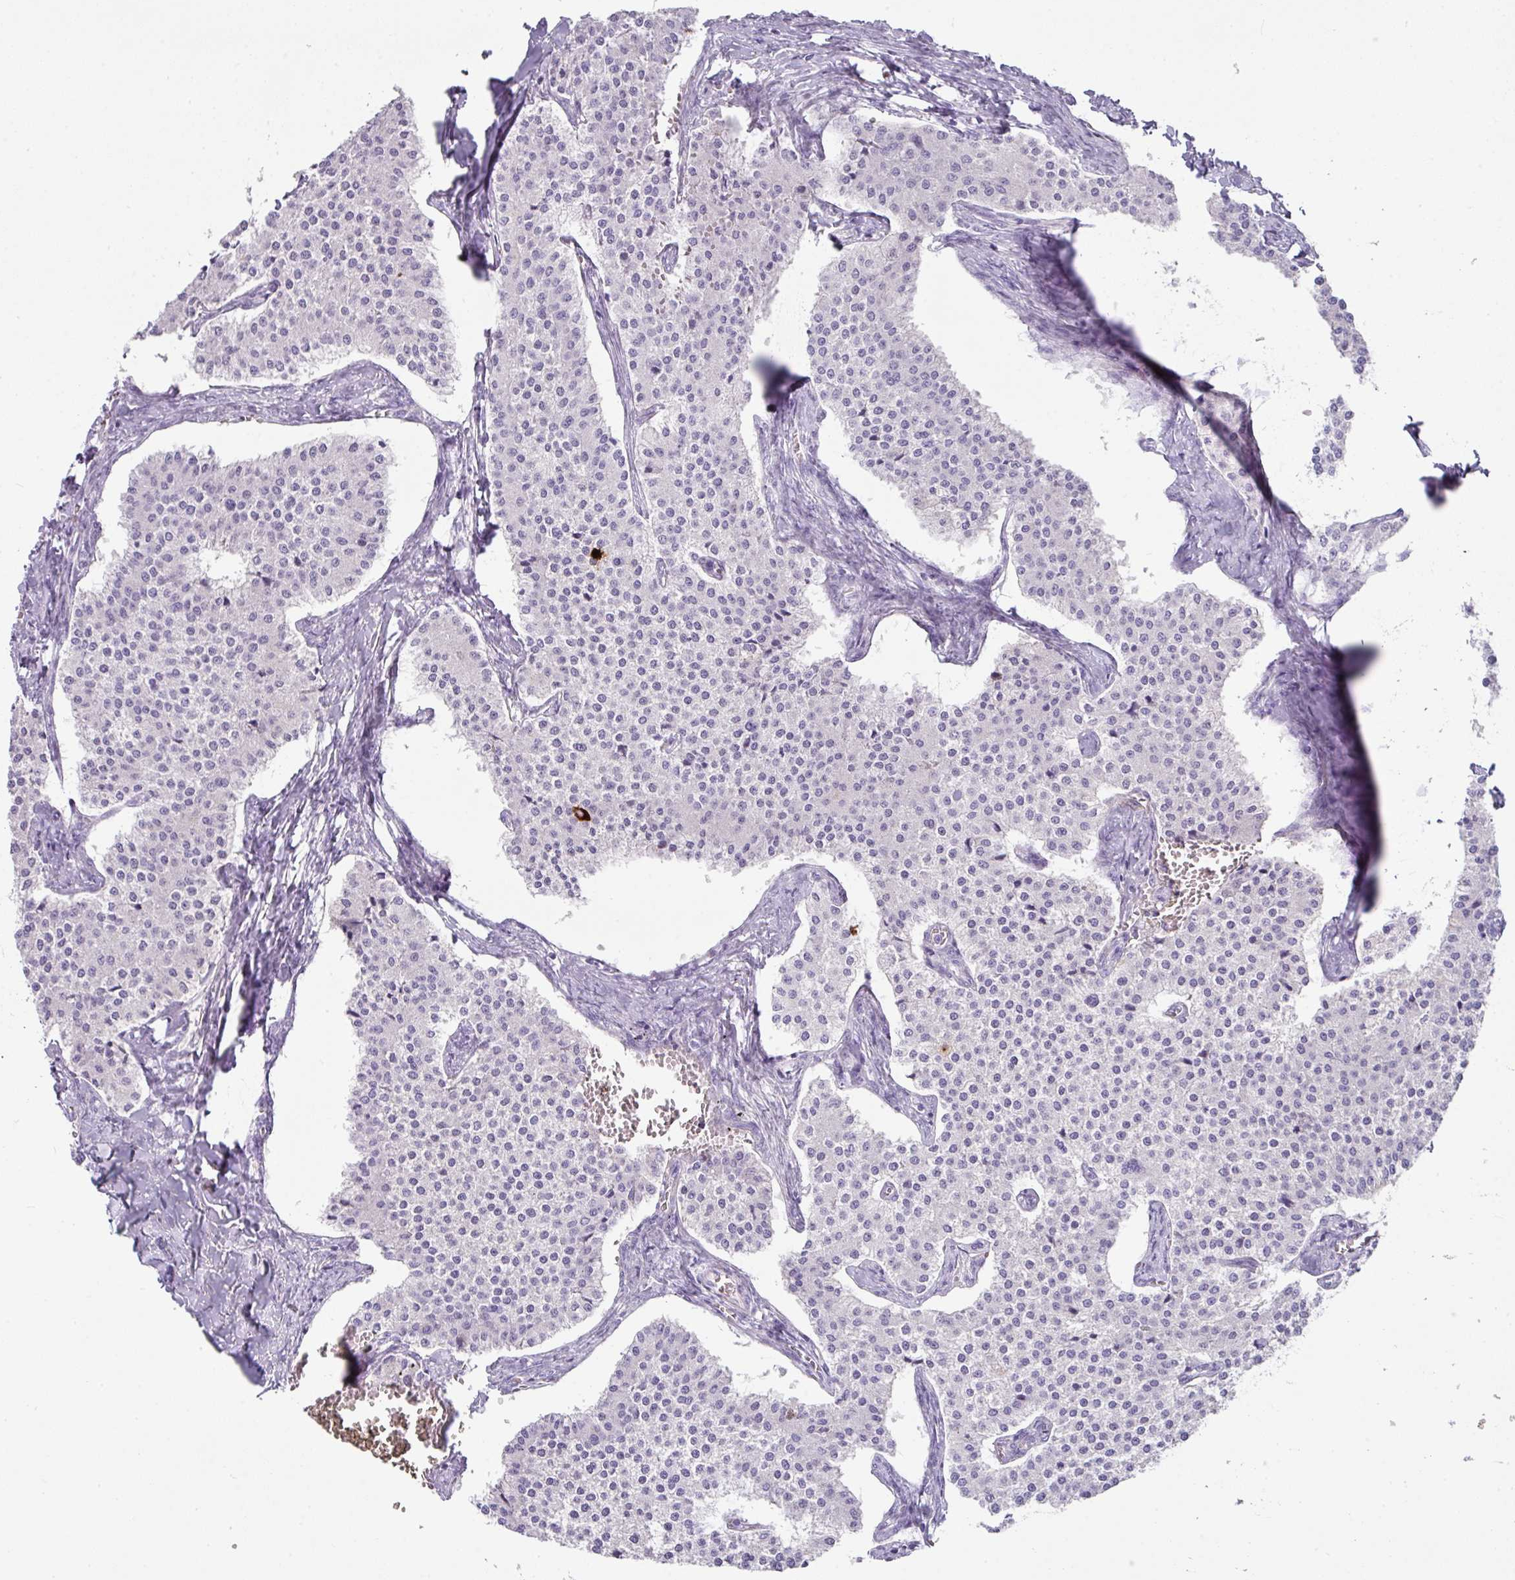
{"staining": {"intensity": "negative", "quantity": "none", "location": "none"}, "tissue": "carcinoid", "cell_type": "Tumor cells", "image_type": "cancer", "snomed": [{"axis": "morphology", "description": "Carcinoid, malignant, NOS"}, {"axis": "topography", "description": "Colon"}], "caption": "This is an IHC photomicrograph of carcinoid (malignant). There is no positivity in tumor cells.", "gene": "OR52N1", "patient": {"sex": "female", "age": 52}}